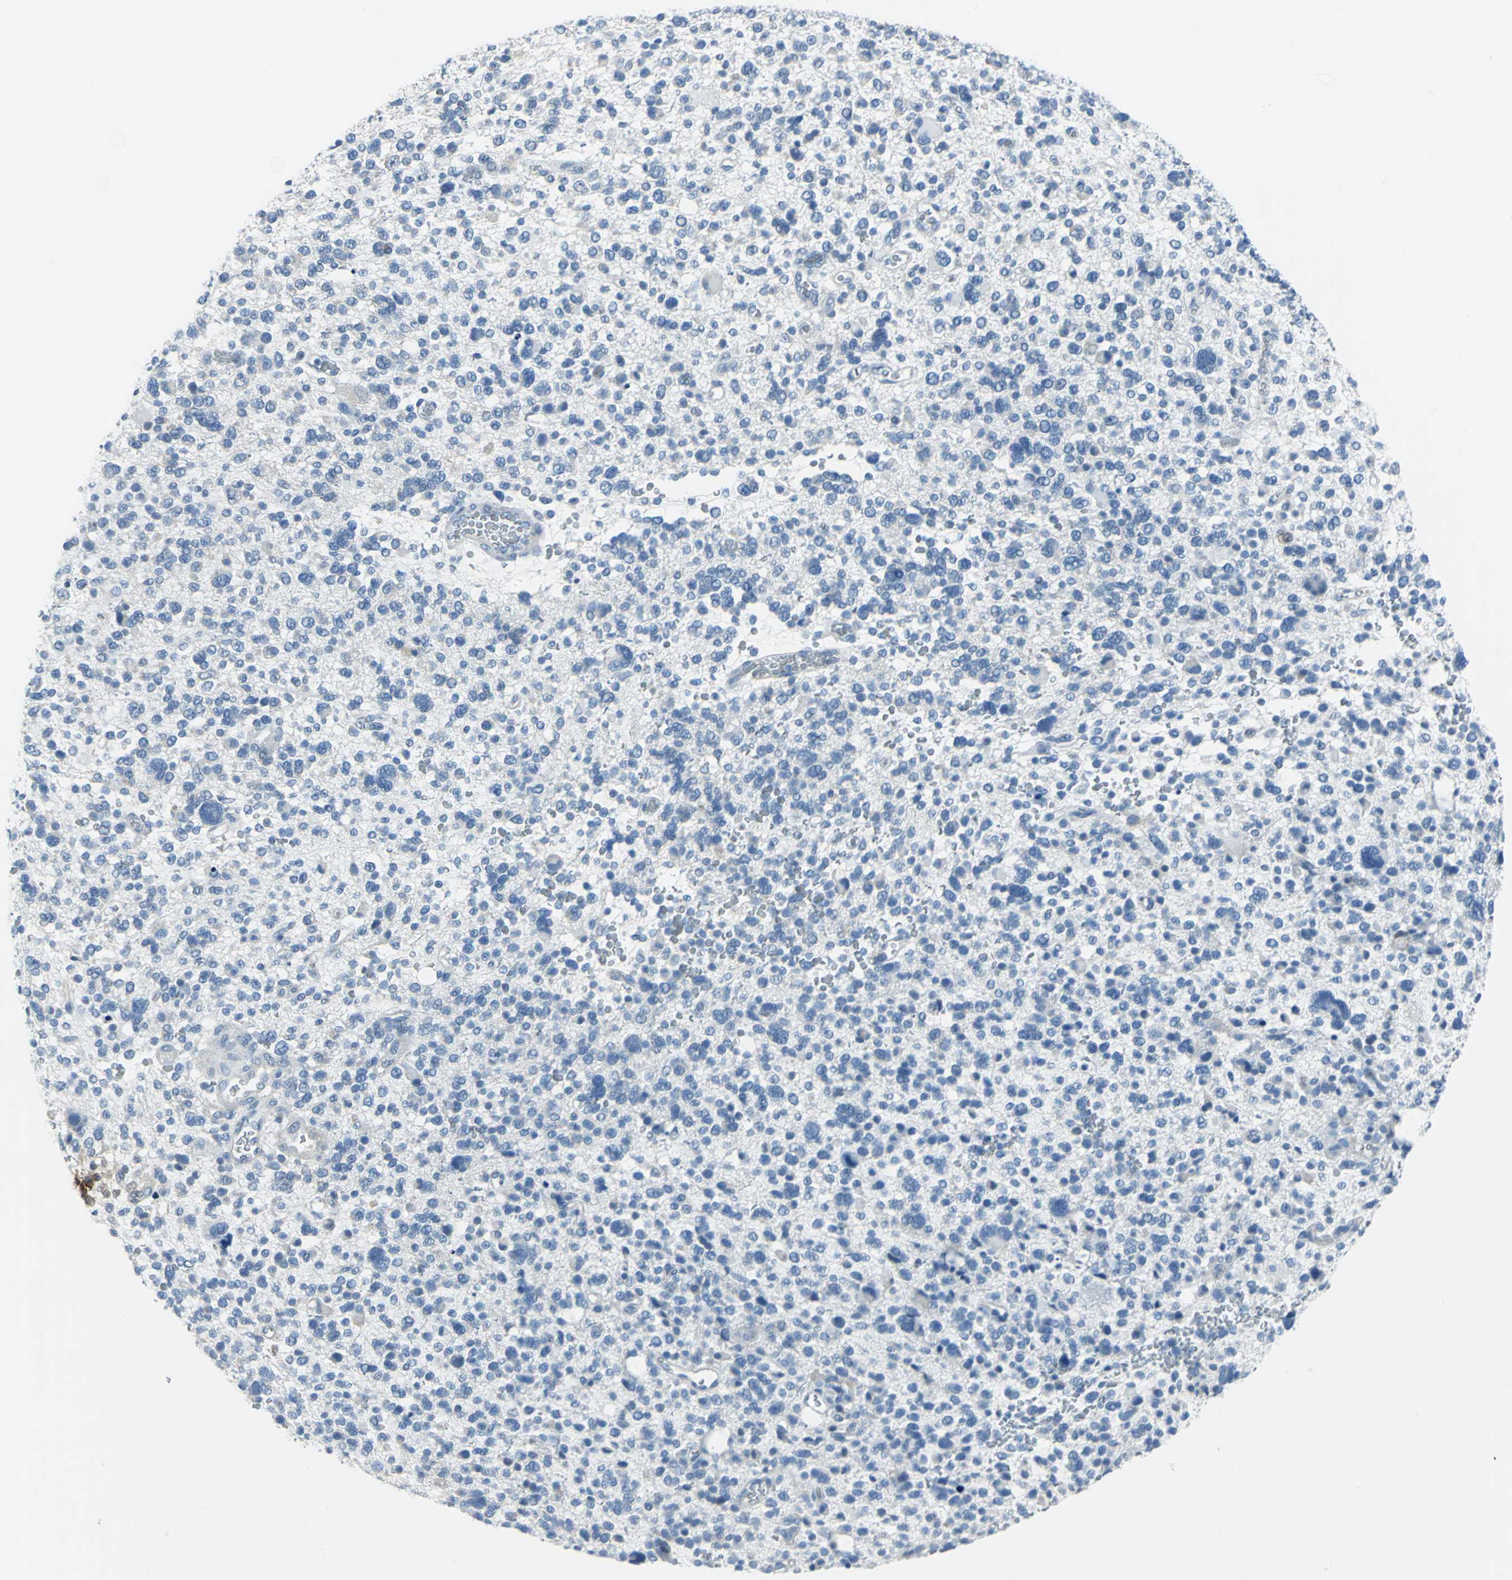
{"staining": {"intensity": "negative", "quantity": "none", "location": "none"}, "tissue": "glioma", "cell_type": "Tumor cells", "image_type": "cancer", "snomed": [{"axis": "morphology", "description": "Glioma, malignant, High grade"}, {"axis": "topography", "description": "Brain"}], "caption": "IHC photomicrograph of neoplastic tissue: high-grade glioma (malignant) stained with DAB (3,3'-diaminobenzidine) exhibits no significant protein staining in tumor cells. The staining was performed using DAB (3,3'-diaminobenzidine) to visualize the protein expression in brown, while the nuclei were stained in blue with hematoxylin (Magnification: 20x).", "gene": "DNAI2", "patient": {"sex": "male", "age": 48}}